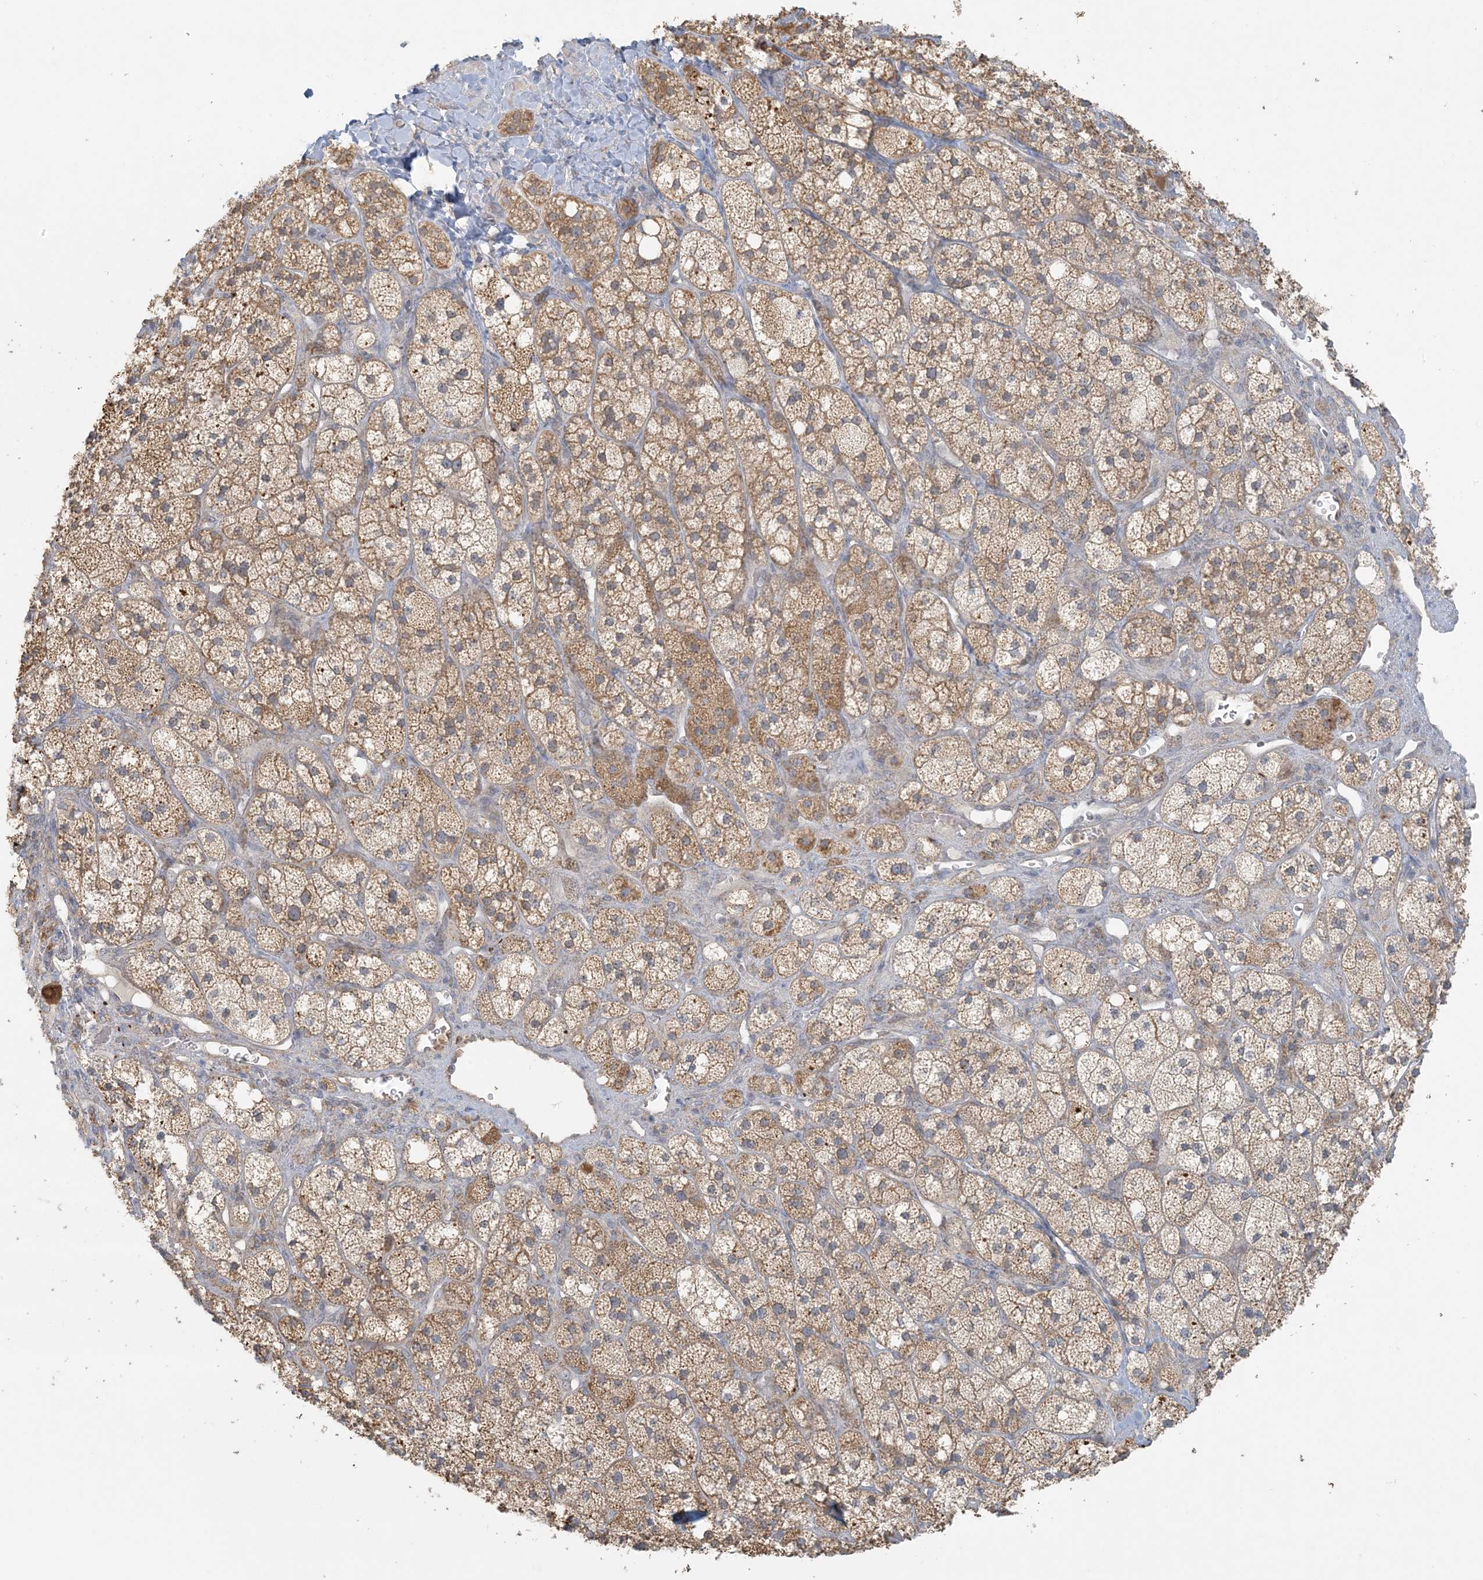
{"staining": {"intensity": "moderate", "quantity": ">75%", "location": "cytoplasmic/membranous"}, "tissue": "adrenal gland", "cell_type": "Glandular cells", "image_type": "normal", "snomed": [{"axis": "morphology", "description": "Normal tissue, NOS"}, {"axis": "topography", "description": "Adrenal gland"}], "caption": "Immunohistochemistry (IHC) staining of benign adrenal gland, which displays medium levels of moderate cytoplasmic/membranous staining in about >75% of glandular cells indicating moderate cytoplasmic/membranous protein staining. The staining was performed using DAB (3,3'-diaminobenzidine) (brown) for protein detection and nuclei were counterstained in hematoxylin (blue).", "gene": "HACL1", "patient": {"sex": "male", "age": 61}}